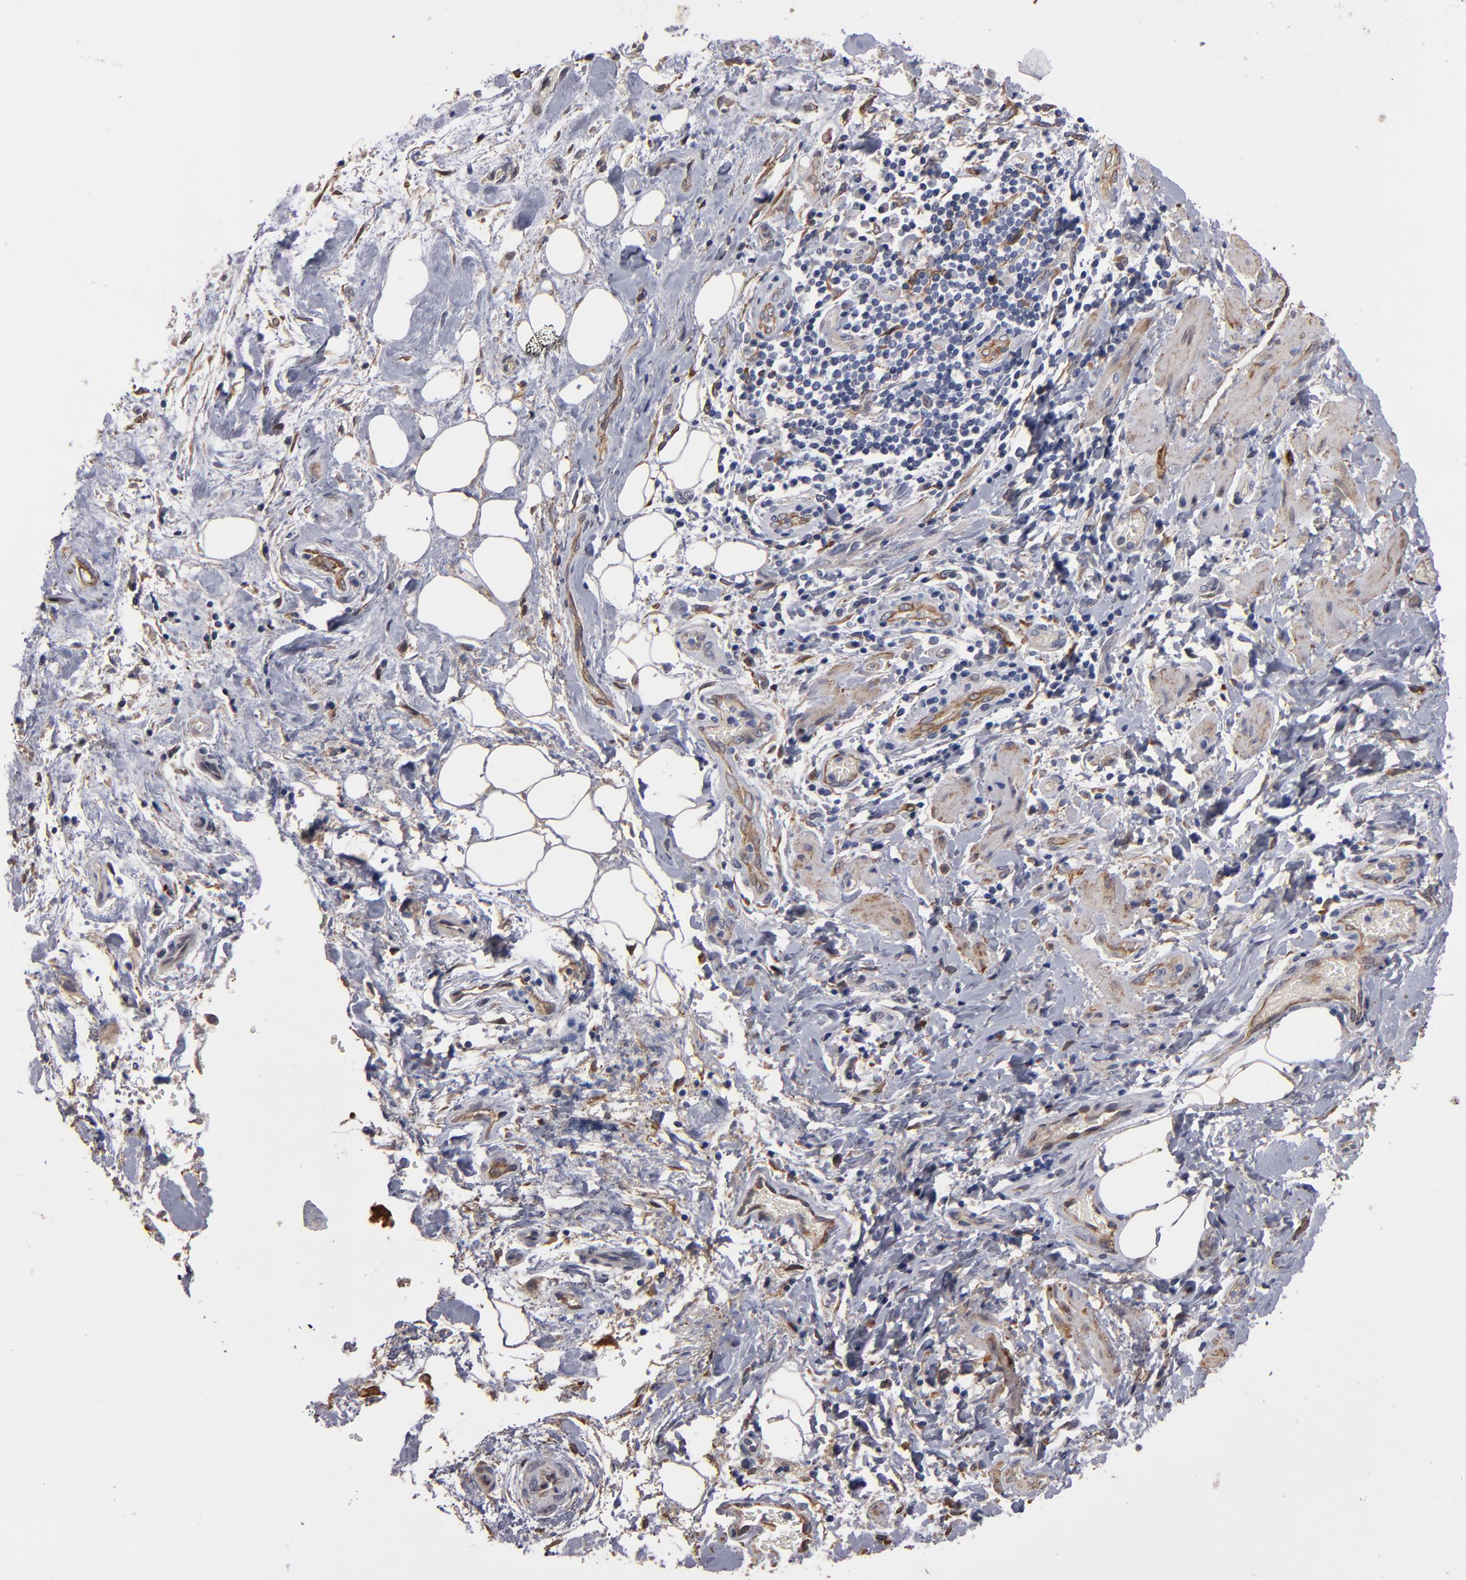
{"staining": {"intensity": "weak", "quantity": ">75%", "location": "cytoplasmic/membranous"}, "tissue": "liver cancer", "cell_type": "Tumor cells", "image_type": "cancer", "snomed": [{"axis": "morphology", "description": "Cholangiocarcinoma"}, {"axis": "topography", "description": "Liver"}], "caption": "Human cholangiocarcinoma (liver) stained with a brown dye reveals weak cytoplasmic/membranous positive expression in about >75% of tumor cells.", "gene": "PGRMC1", "patient": {"sex": "male", "age": 58}}